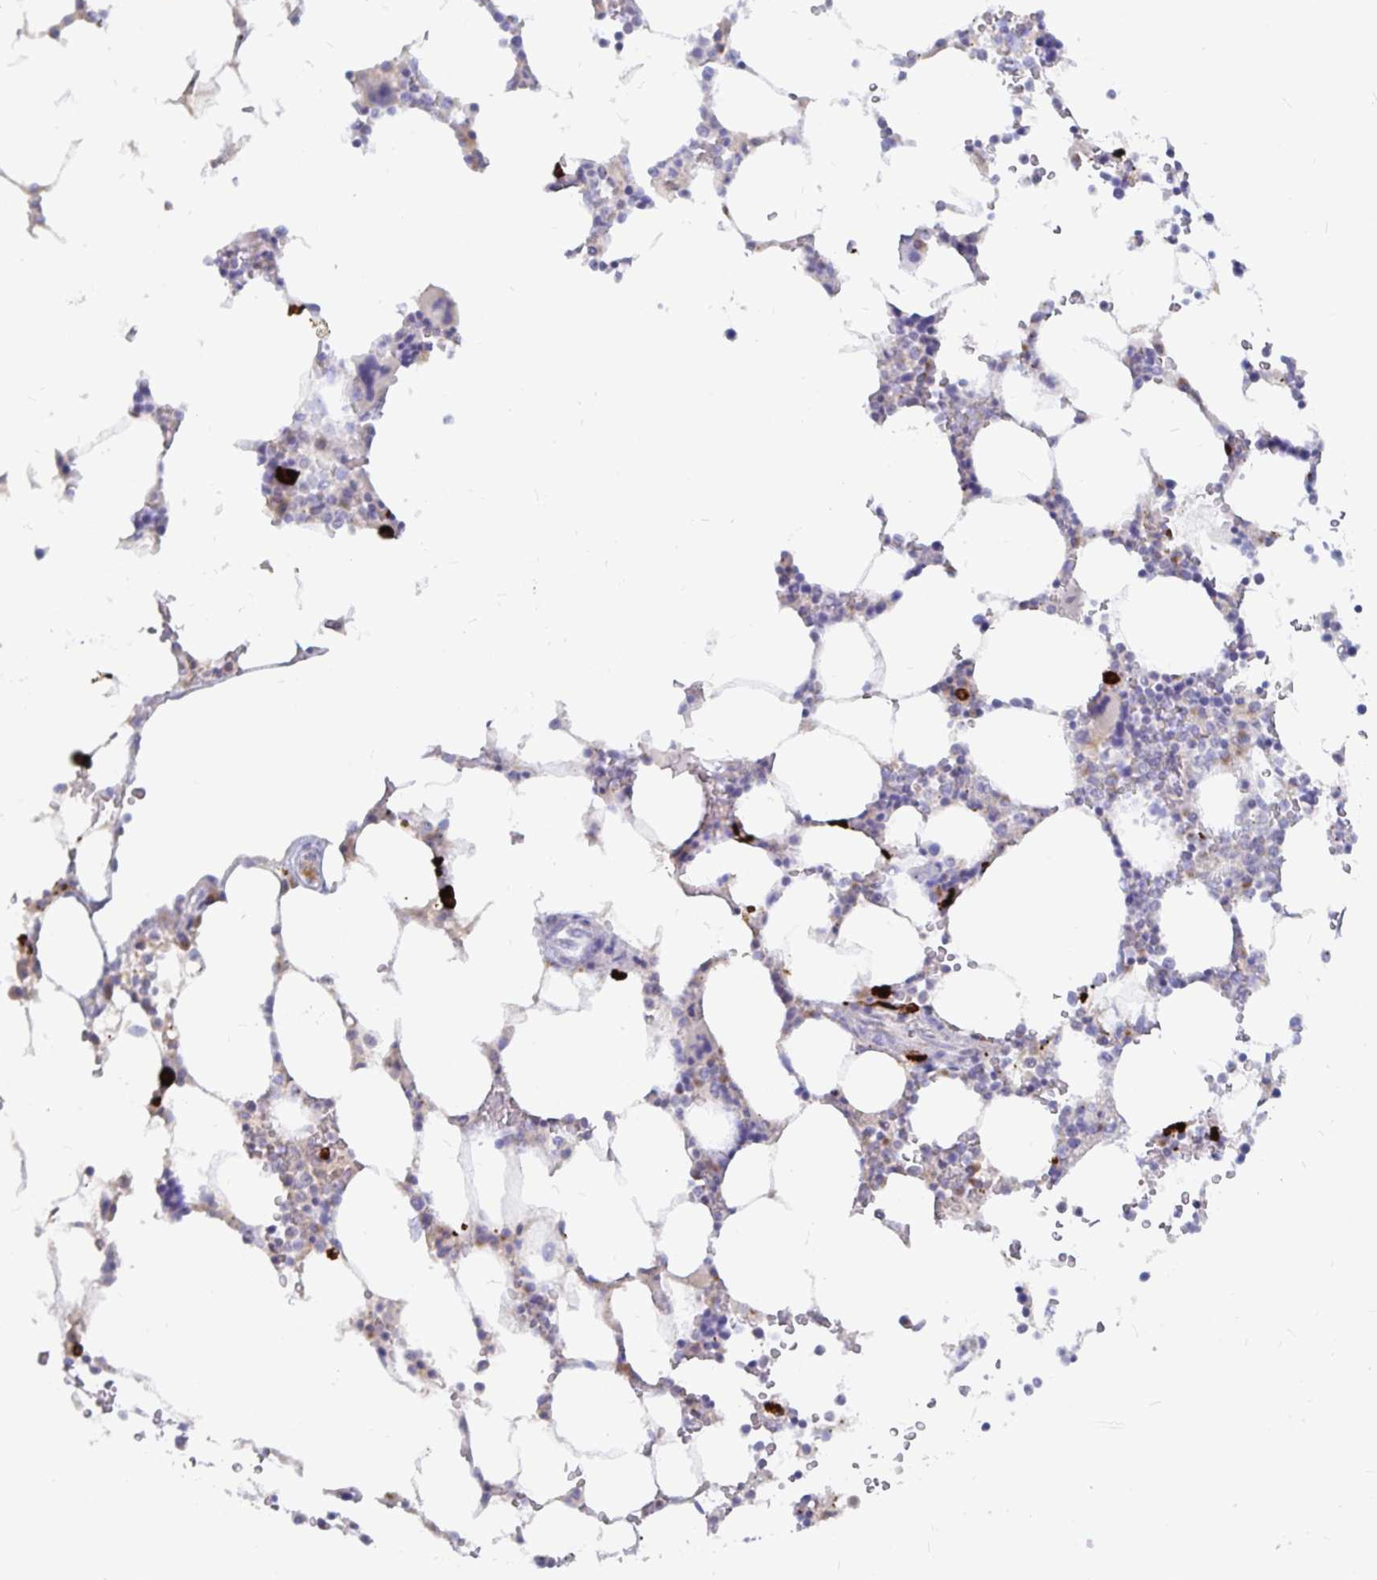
{"staining": {"intensity": "strong", "quantity": "<25%", "location": "cytoplasmic/membranous"}, "tissue": "bone marrow", "cell_type": "Hematopoietic cells", "image_type": "normal", "snomed": [{"axis": "morphology", "description": "Normal tissue, NOS"}, {"axis": "topography", "description": "Bone marrow"}], "caption": "Protein expression analysis of unremarkable human bone marrow reveals strong cytoplasmic/membranous positivity in about <25% of hematopoietic cells.", "gene": "PKHD1", "patient": {"sex": "male", "age": 64}}